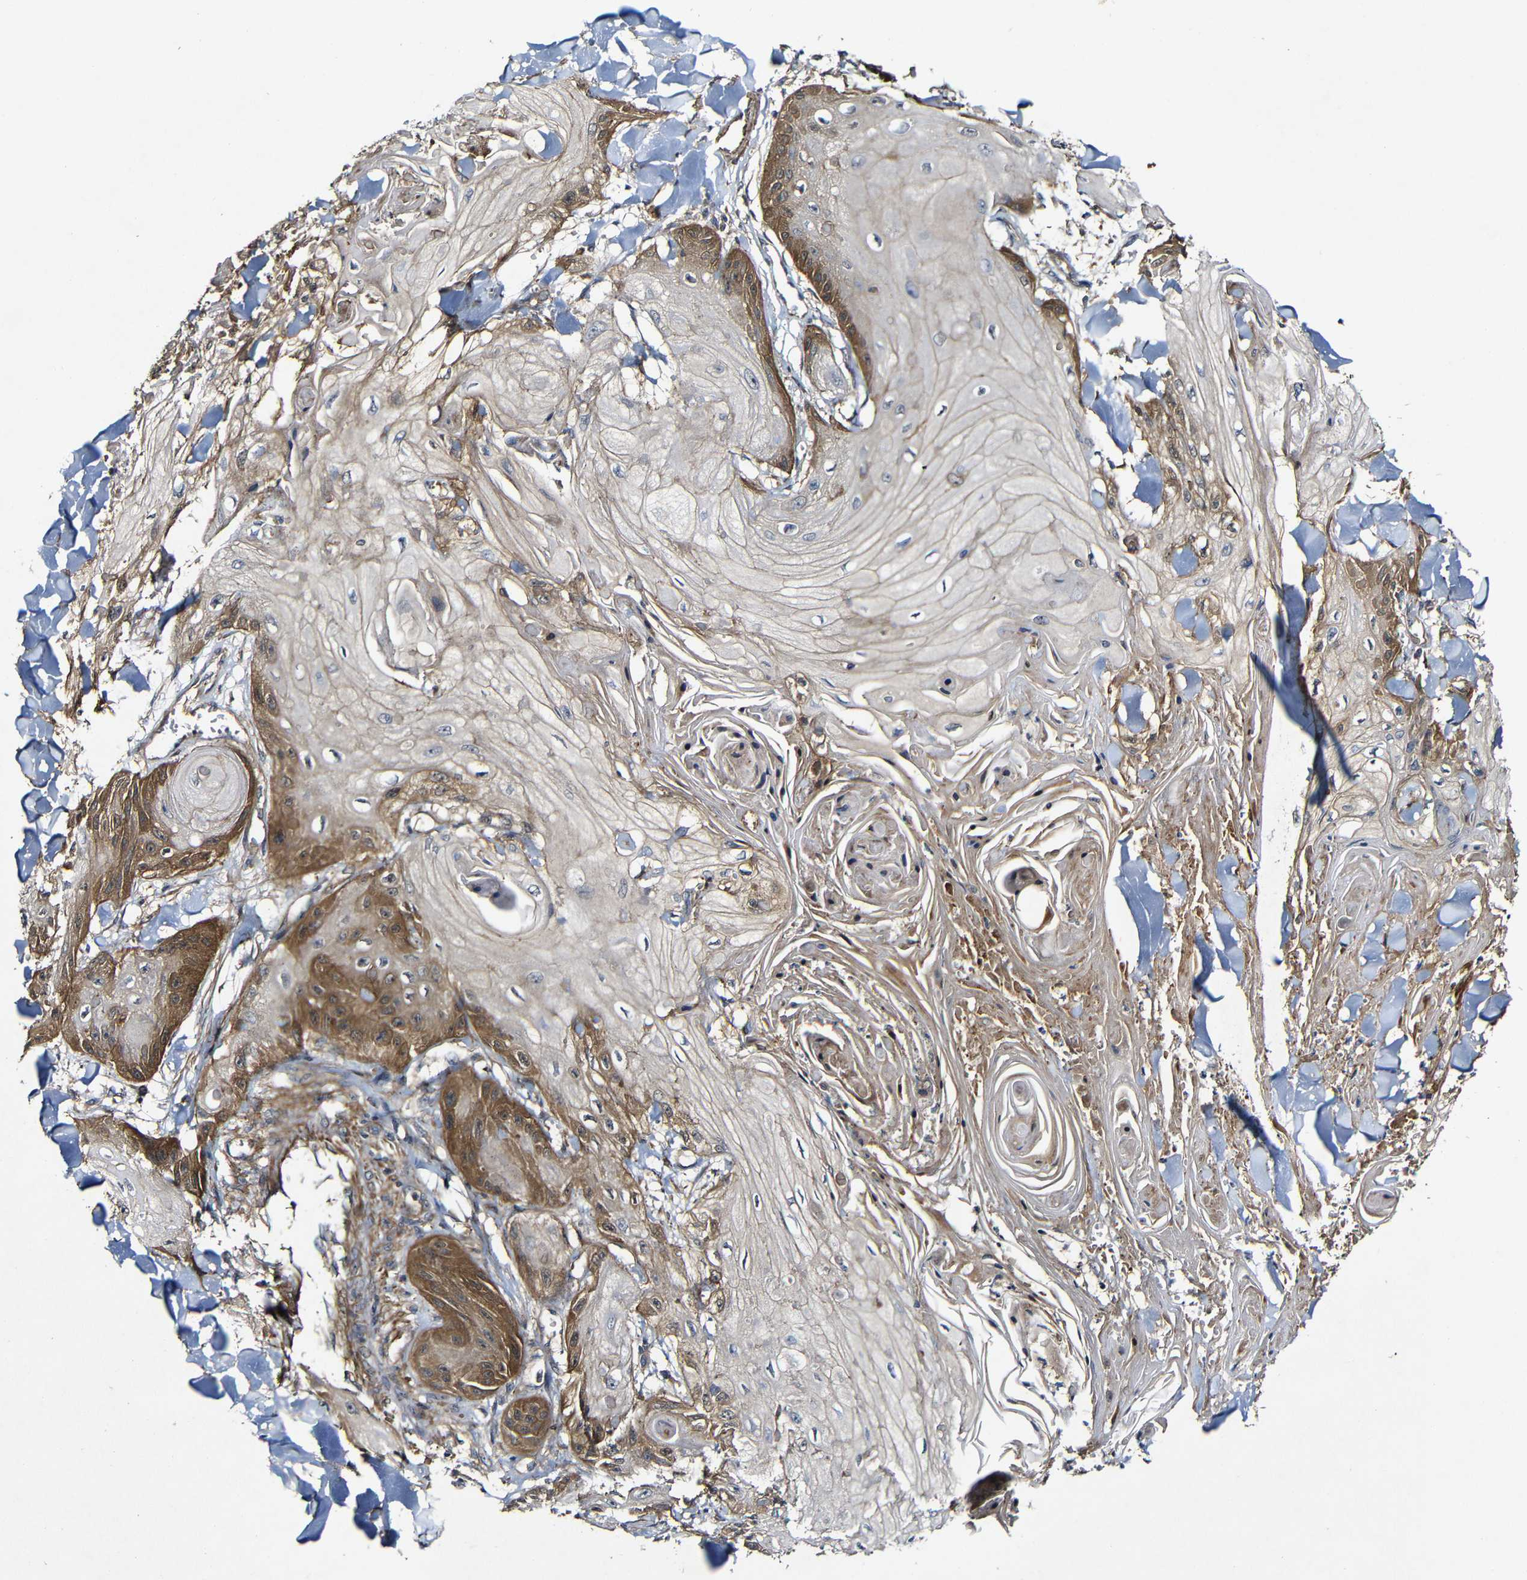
{"staining": {"intensity": "moderate", "quantity": "25%-75%", "location": "cytoplasmic/membranous"}, "tissue": "skin cancer", "cell_type": "Tumor cells", "image_type": "cancer", "snomed": [{"axis": "morphology", "description": "Squamous cell carcinoma, NOS"}, {"axis": "topography", "description": "Skin"}], "caption": "Skin squamous cell carcinoma stained for a protein (brown) exhibits moderate cytoplasmic/membranous positive expression in about 25%-75% of tumor cells.", "gene": "GSDME", "patient": {"sex": "male", "age": 74}}